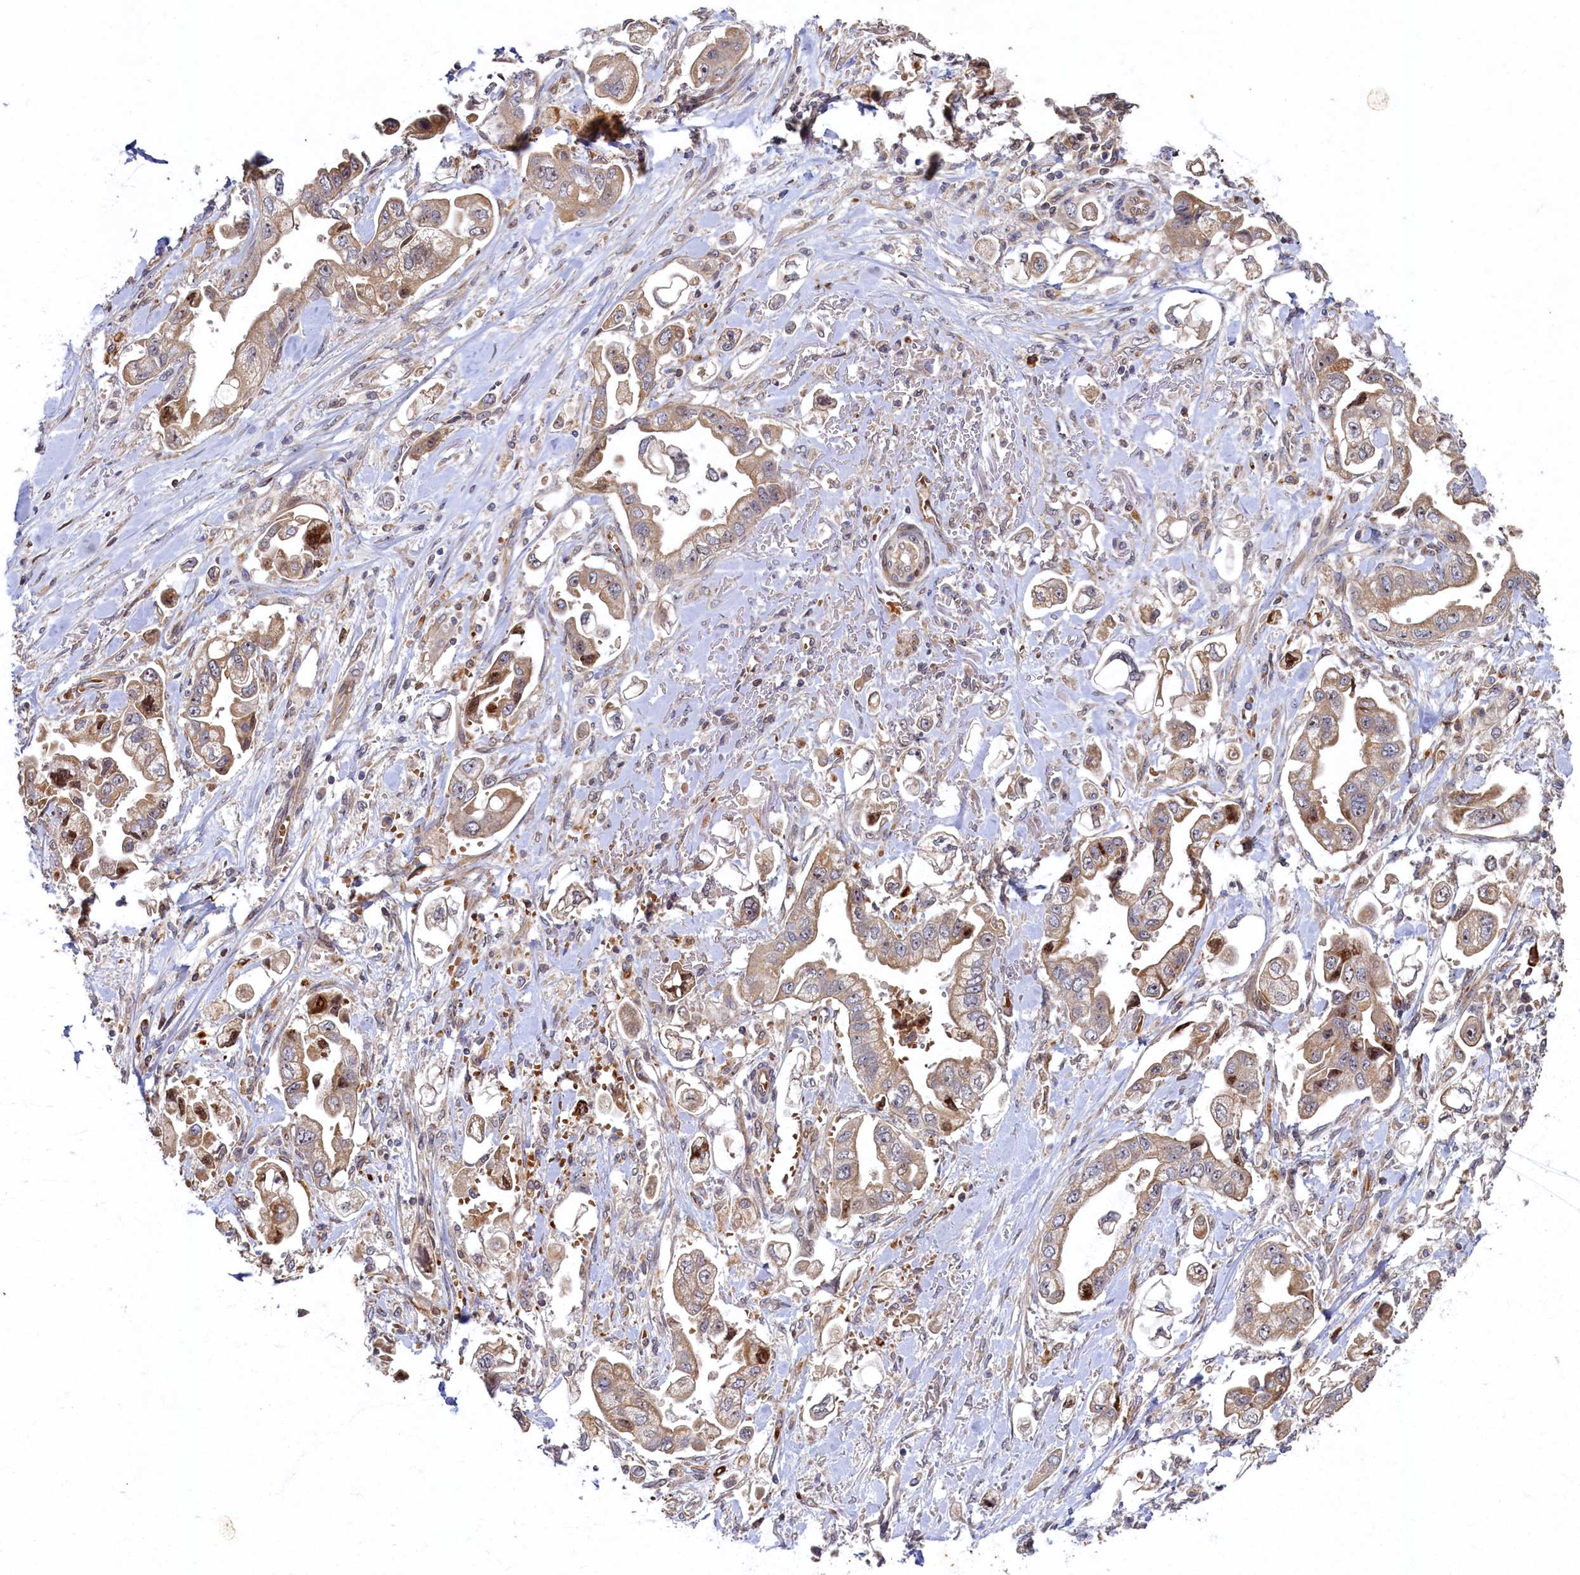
{"staining": {"intensity": "weak", "quantity": ">75%", "location": "cytoplasmic/membranous"}, "tissue": "stomach cancer", "cell_type": "Tumor cells", "image_type": "cancer", "snomed": [{"axis": "morphology", "description": "Adenocarcinoma, NOS"}, {"axis": "topography", "description": "Stomach"}], "caption": "Immunohistochemistry (IHC) of stomach cancer (adenocarcinoma) demonstrates low levels of weak cytoplasmic/membranous positivity in about >75% of tumor cells. The protein of interest is stained brown, and the nuclei are stained in blue (DAB IHC with brightfield microscopy, high magnification).", "gene": "CEP20", "patient": {"sex": "male", "age": 62}}